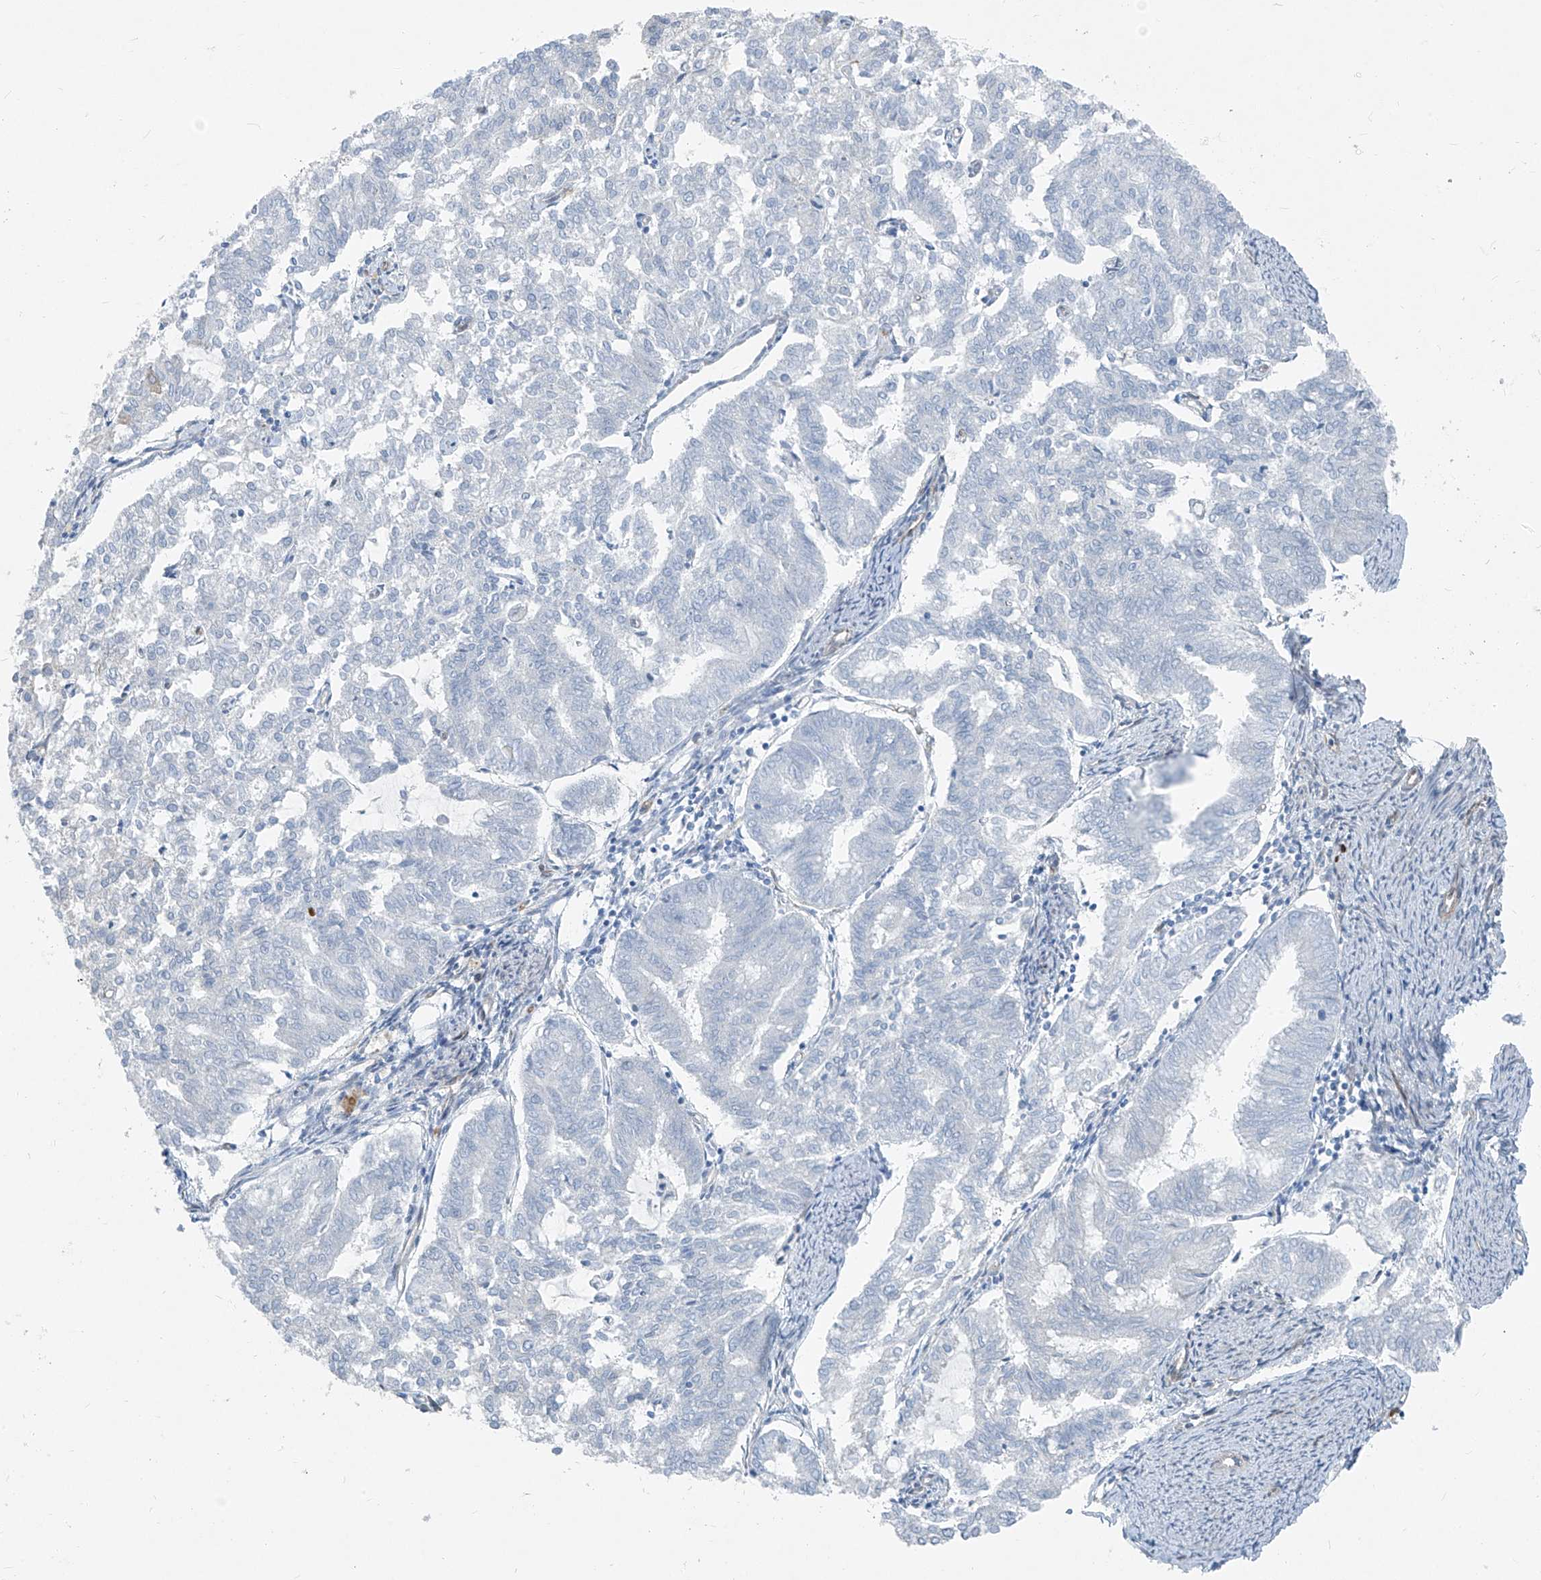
{"staining": {"intensity": "negative", "quantity": "none", "location": "none"}, "tissue": "endometrial cancer", "cell_type": "Tumor cells", "image_type": "cancer", "snomed": [{"axis": "morphology", "description": "Adenocarcinoma, NOS"}, {"axis": "topography", "description": "Endometrium"}], "caption": "Endometrial adenocarcinoma was stained to show a protein in brown. There is no significant expression in tumor cells. (DAB immunohistochemistry visualized using brightfield microscopy, high magnification).", "gene": "TNS2", "patient": {"sex": "female", "age": 79}}